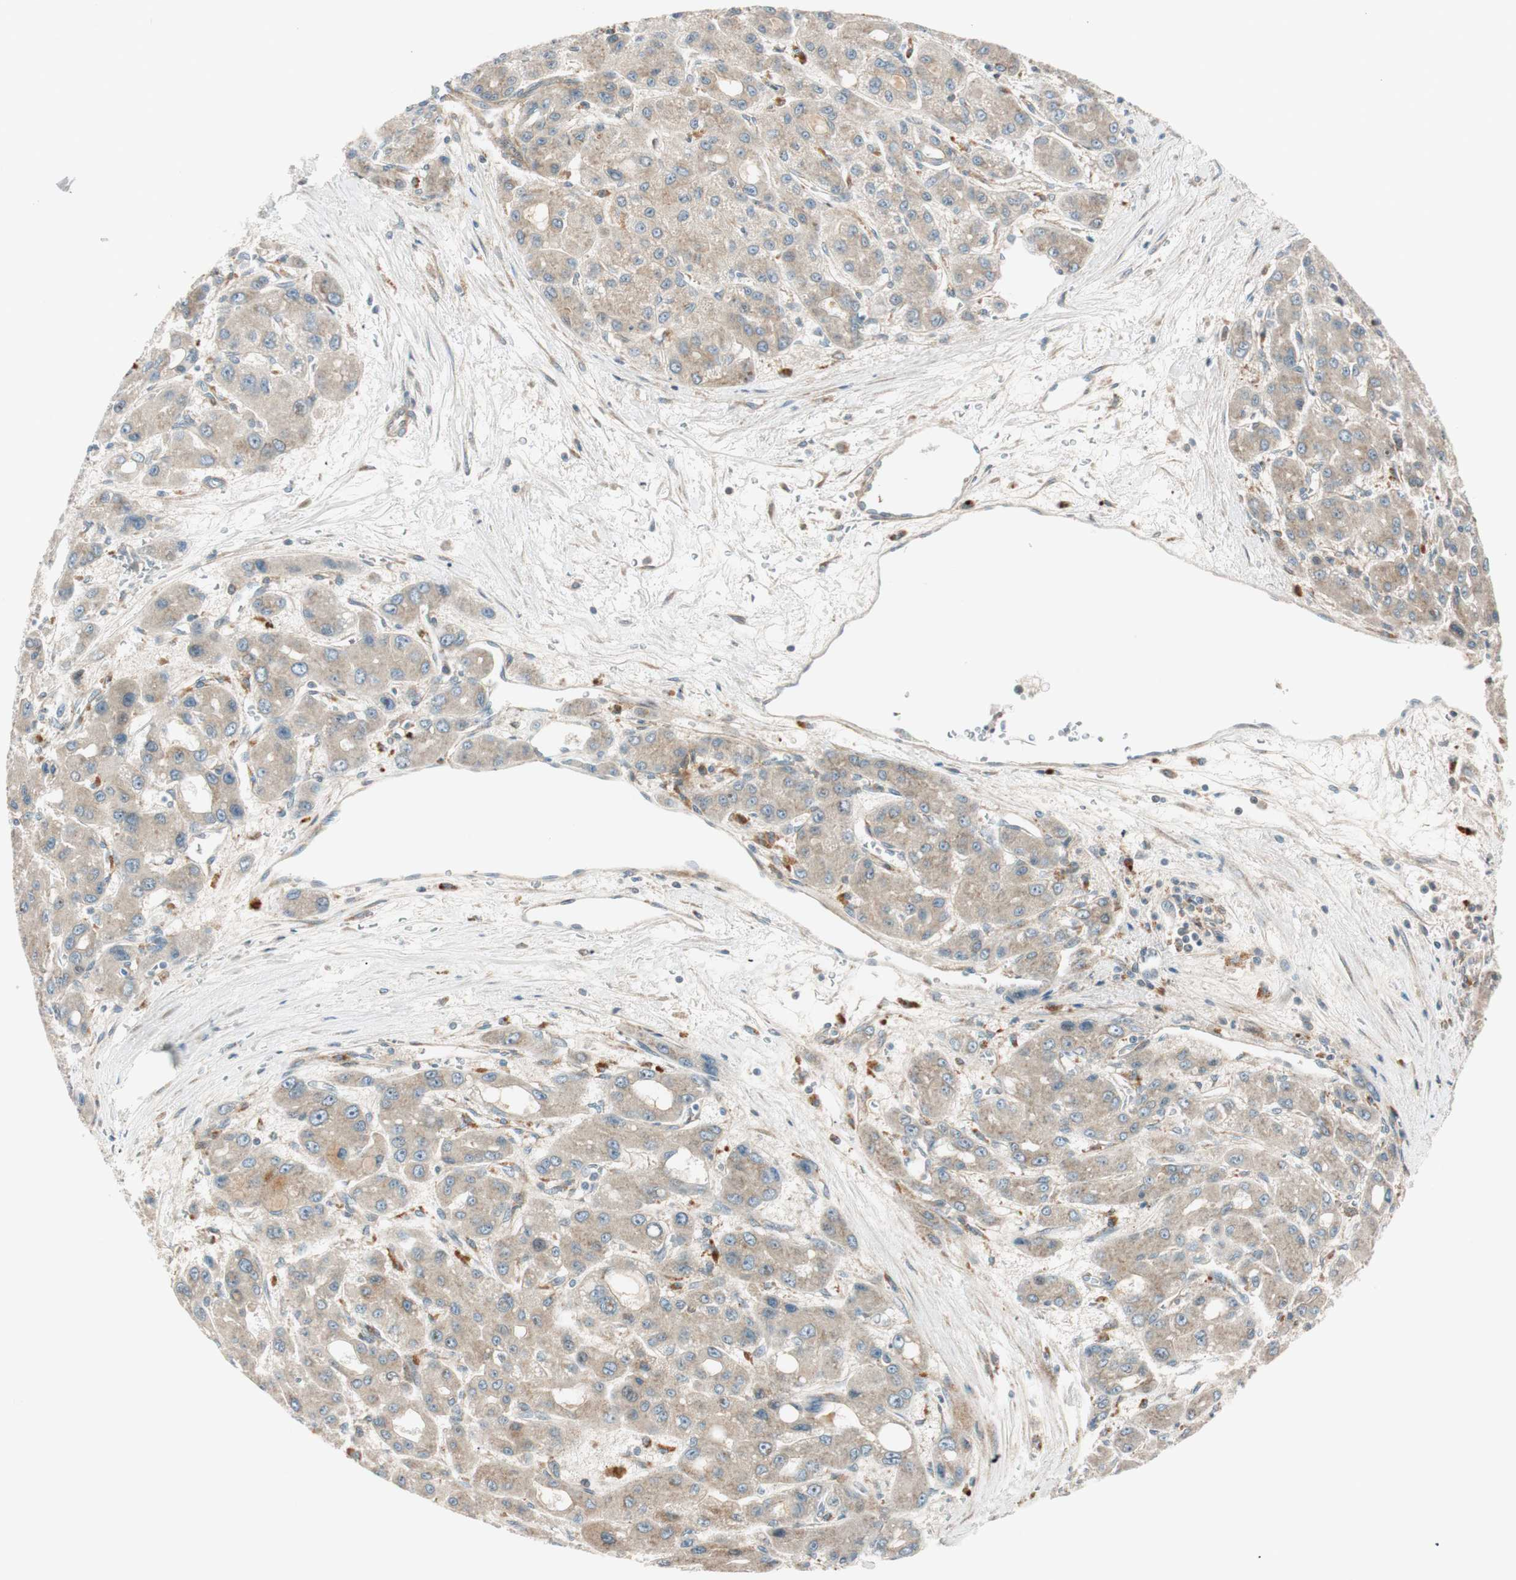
{"staining": {"intensity": "weak", "quantity": ">75%", "location": "cytoplasmic/membranous"}, "tissue": "liver cancer", "cell_type": "Tumor cells", "image_type": "cancer", "snomed": [{"axis": "morphology", "description": "Carcinoma, Hepatocellular, NOS"}, {"axis": "topography", "description": "Liver"}], "caption": "Protein staining of liver cancer (hepatocellular carcinoma) tissue displays weak cytoplasmic/membranous positivity in approximately >75% of tumor cells.", "gene": "ABI1", "patient": {"sex": "male", "age": 55}}